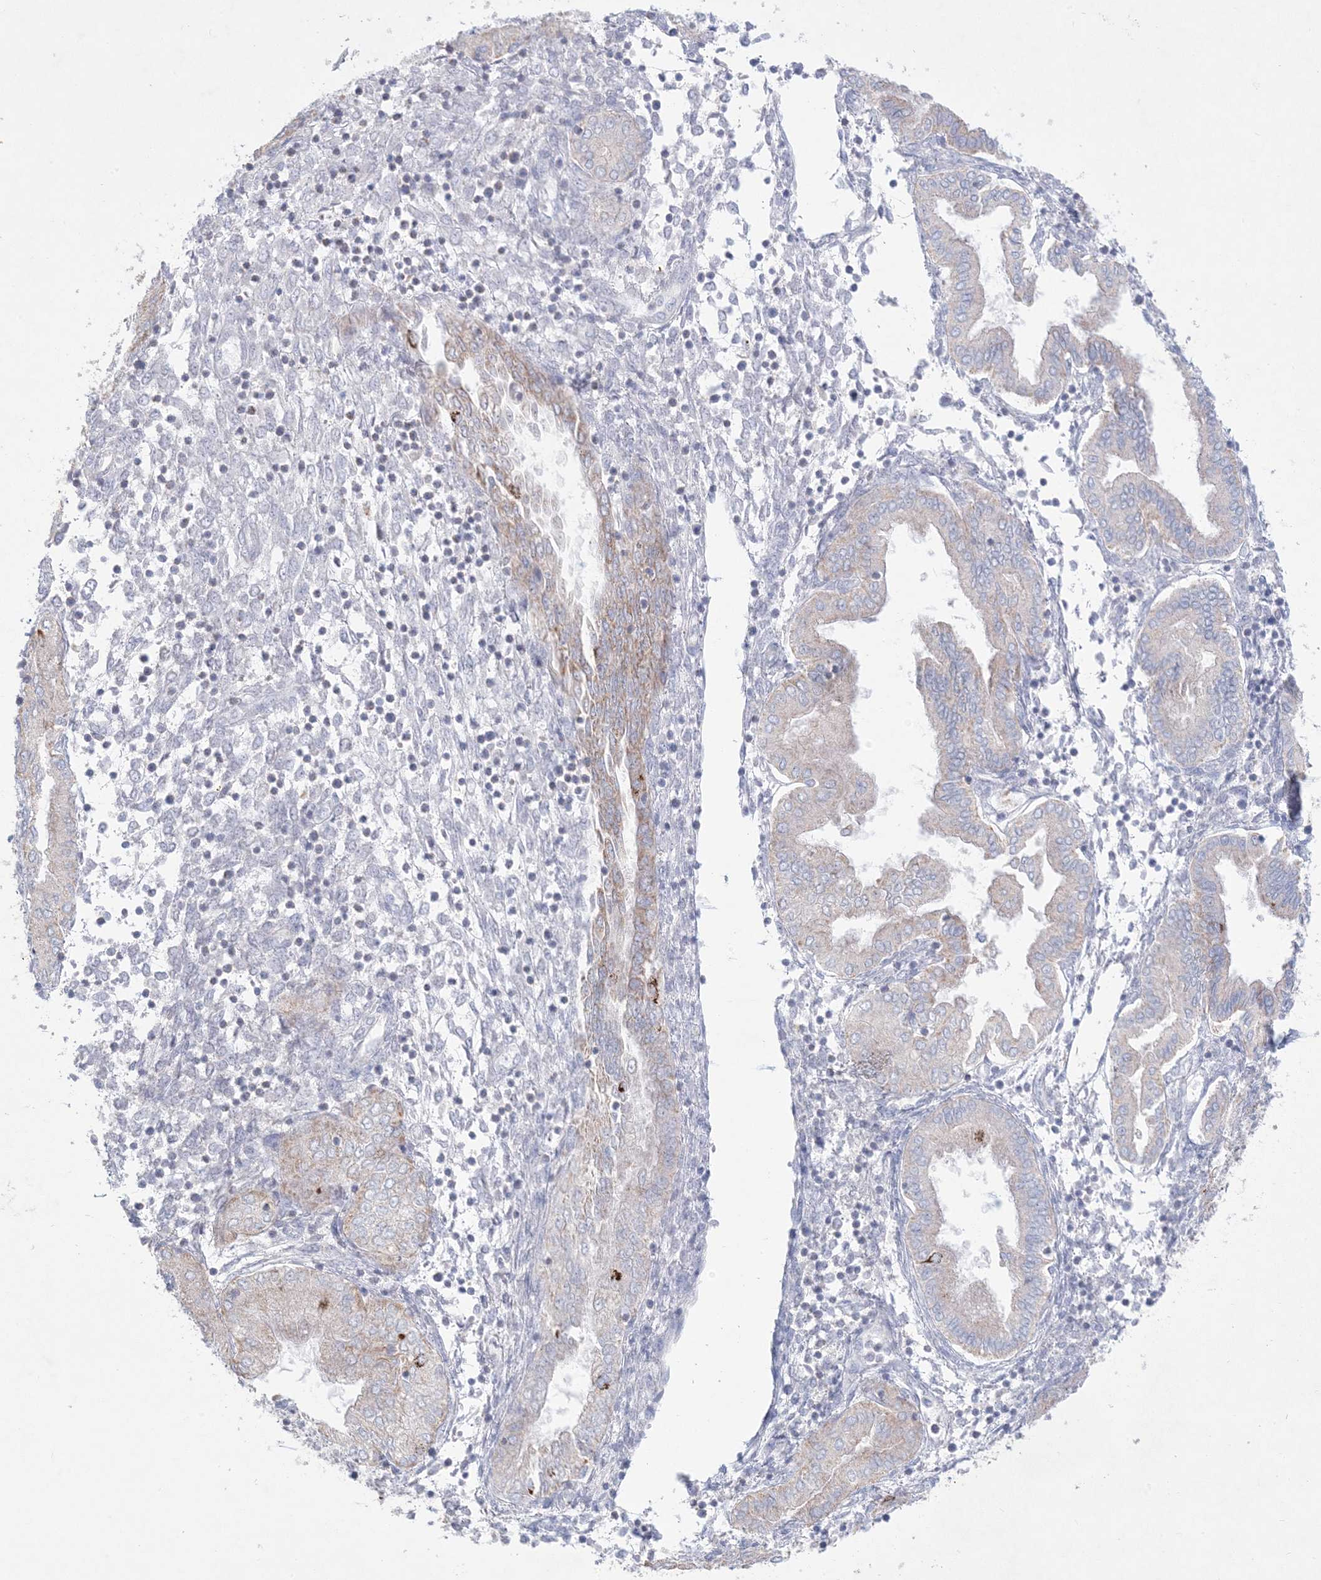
{"staining": {"intensity": "negative", "quantity": "none", "location": "none"}, "tissue": "endometrium", "cell_type": "Cells in endometrial stroma", "image_type": "normal", "snomed": [{"axis": "morphology", "description": "Normal tissue, NOS"}, {"axis": "topography", "description": "Endometrium"}], "caption": "The IHC histopathology image has no significant staining in cells in endometrial stroma of endometrium. Brightfield microscopy of immunohistochemistry (IHC) stained with DAB (brown) and hematoxylin (blue), captured at high magnification.", "gene": "KCTD6", "patient": {"sex": "female", "age": 53}}